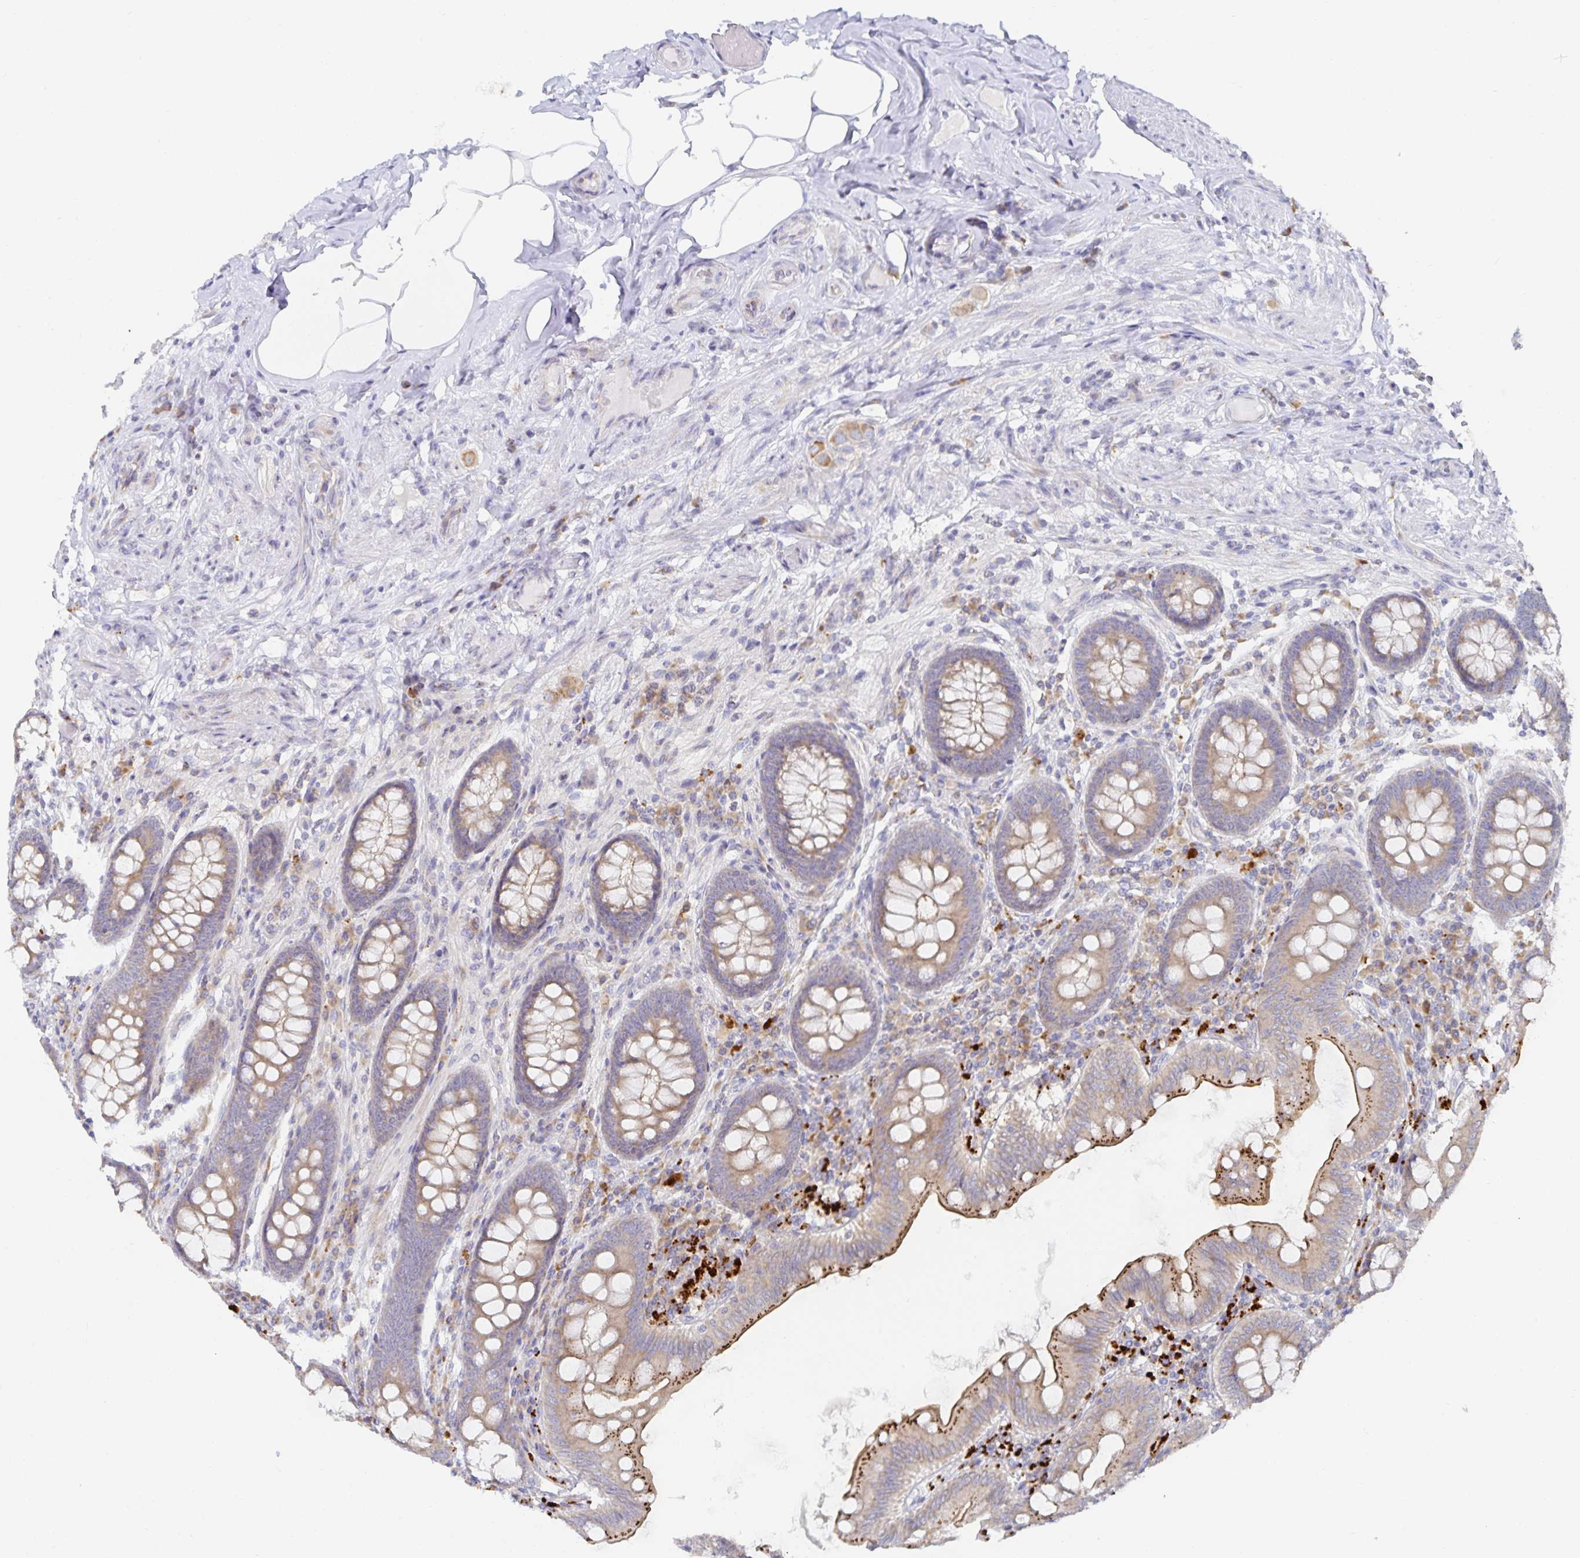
{"staining": {"intensity": "moderate", "quantity": "25%-75%", "location": "cytoplasmic/membranous"}, "tissue": "appendix", "cell_type": "Glandular cells", "image_type": "normal", "snomed": [{"axis": "morphology", "description": "Normal tissue, NOS"}, {"axis": "topography", "description": "Appendix"}], "caption": "Immunohistochemistry (IHC) staining of benign appendix, which shows medium levels of moderate cytoplasmic/membranous staining in about 25%-75% of glandular cells indicating moderate cytoplasmic/membranous protein expression. The staining was performed using DAB (3,3'-diaminobenzidine) (brown) for protein detection and nuclei were counterstained in hematoxylin (blue).", "gene": "NOMO1", "patient": {"sex": "male", "age": 71}}